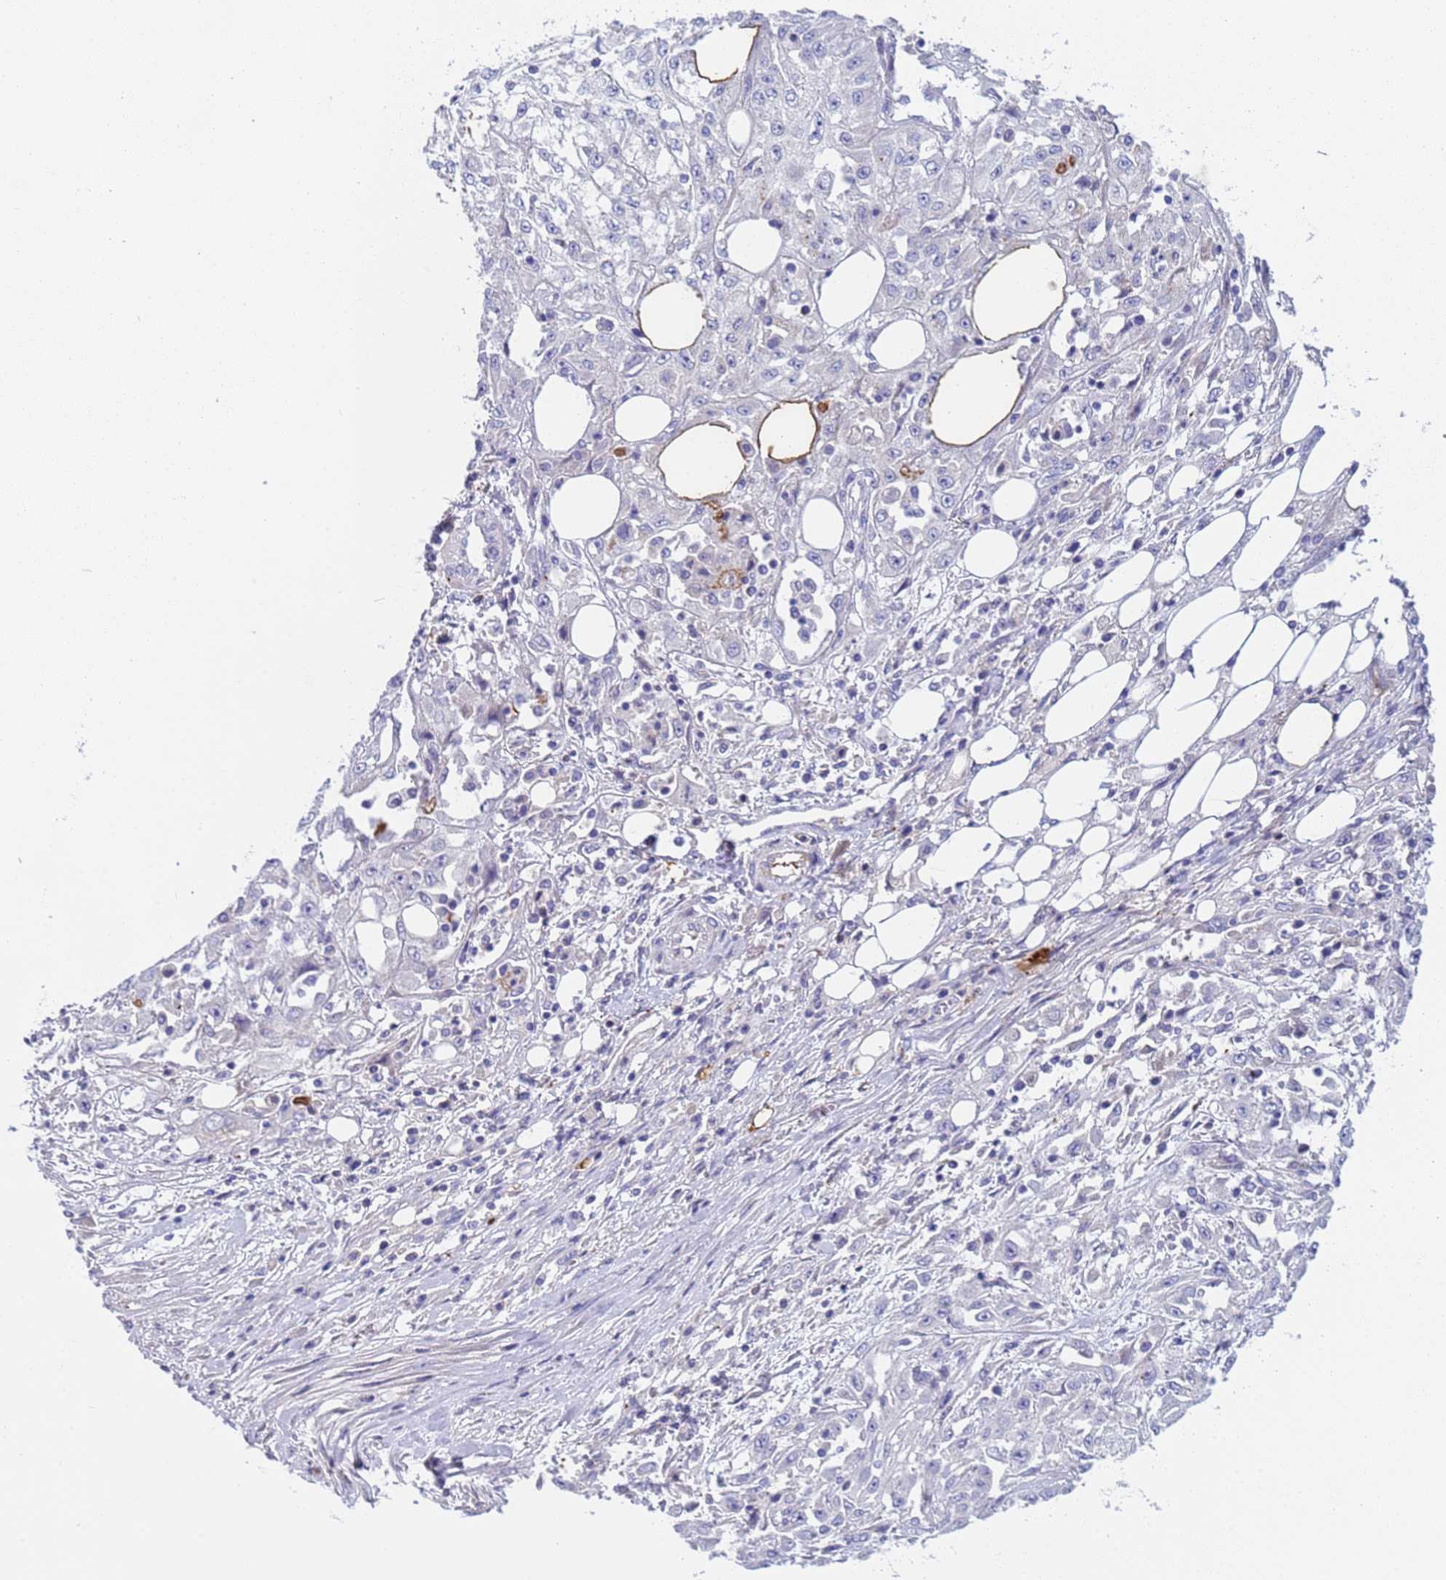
{"staining": {"intensity": "negative", "quantity": "none", "location": "none"}, "tissue": "skin cancer", "cell_type": "Tumor cells", "image_type": "cancer", "snomed": [{"axis": "morphology", "description": "Squamous cell carcinoma, NOS"}, {"axis": "morphology", "description": "Squamous cell carcinoma, metastatic, NOS"}, {"axis": "topography", "description": "Skin"}, {"axis": "topography", "description": "Lymph node"}], "caption": "Human skin cancer stained for a protein using IHC displays no staining in tumor cells.", "gene": "C4orf46", "patient": {"sex": "male", "age": 75}}